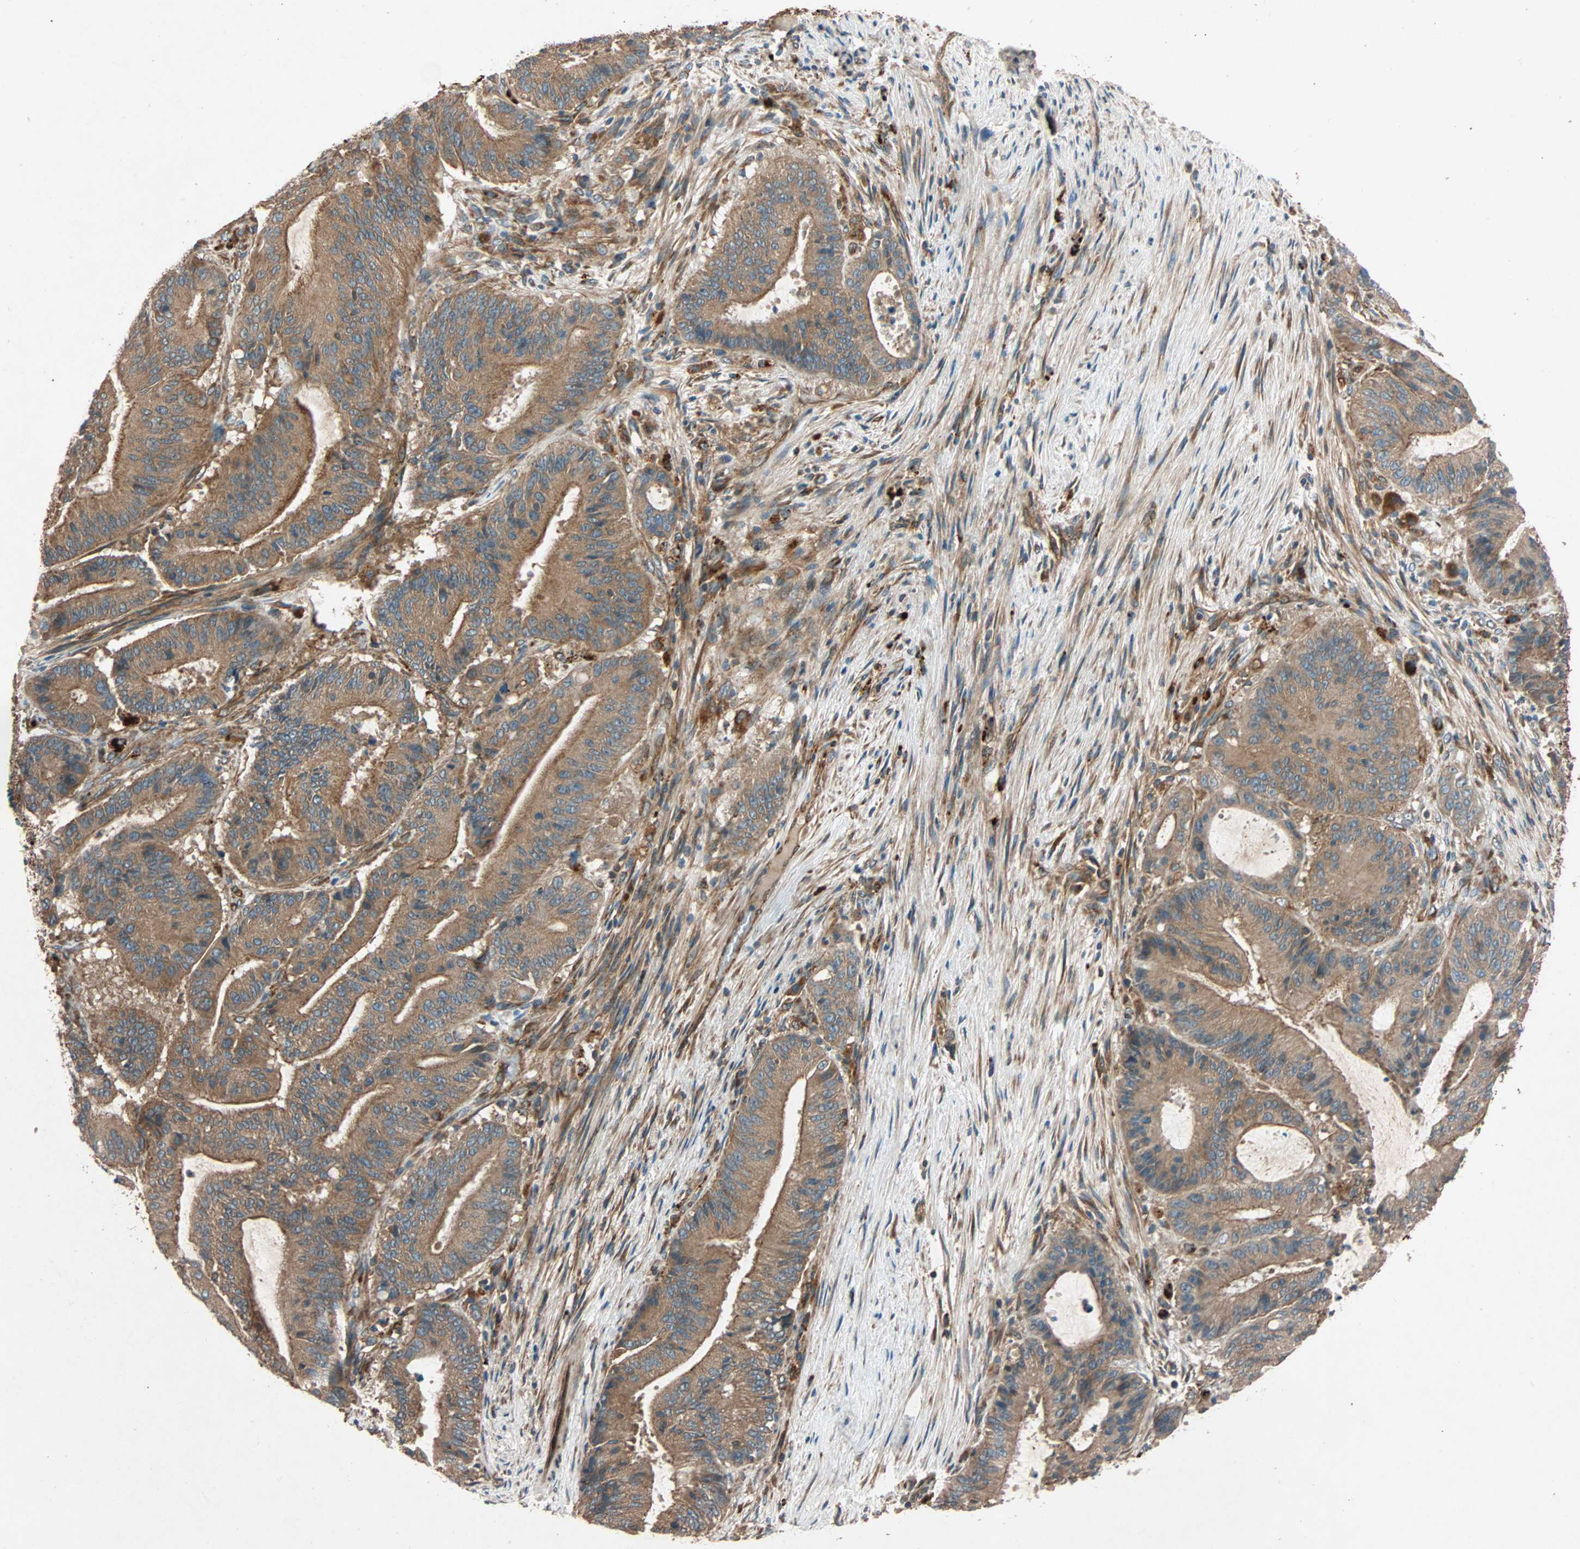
{"staining": {"intensity": "moderate", "quantity": ">75%", "location": "cytoplasmic/membranous"}, "tissue": "liver cancer", "cell_type": "Tumor cells", "image_type": "cancer", "snomed": [{"axis": "morphology", "description": "Cholangiocarcinoma"}, {"axis": "topography", "description": "Liver"}], "caption": "An immunohistochemistry (IHC) photomicrograph of tumor tissue is shown. Protein staining in brown labels moderate cytoplasmic/membranous positivity in cholangiocarcinoma (liver) within tumor cells. Nuclei are stained in blue.", "gene": "PHYH", "patient": {"sex": "female", "age": 73}}